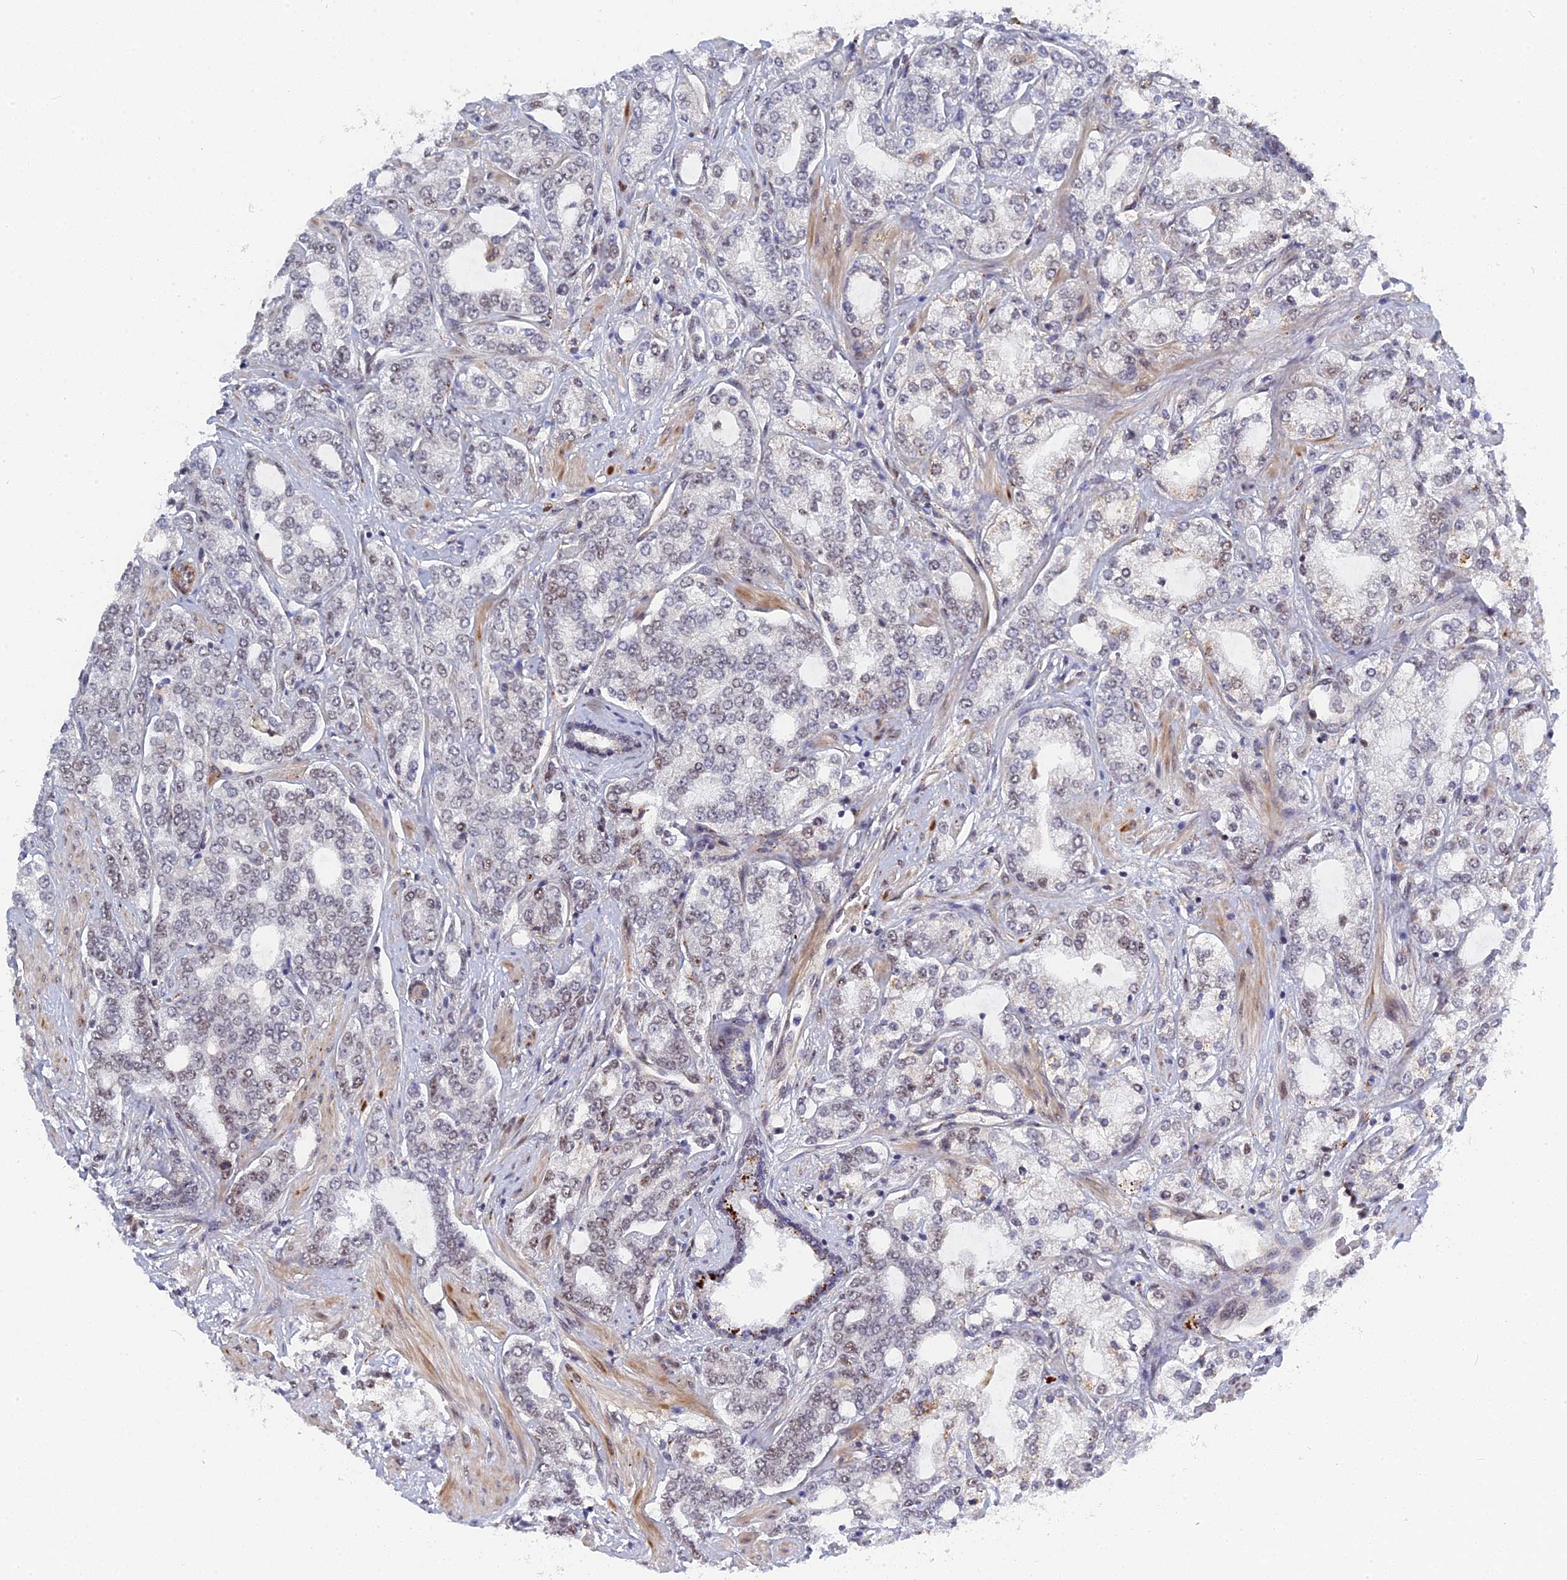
{"staining": {"intensity": "weak", "quantity": "<25%", "location": "nuclear"}, "tissue": "prostate cancer", "cell_type": "Tumor cells", "image_type": "cancer", "snomed": [{"axis": "morphology", "description": "Adenocarcinoma, High grade"}, {"axis": "topography", "description": "Prostate"}], "caption": "The IHC histopathology image has no significant expression in tumor cells of prostate adenocarcinoma (high-grade) tissue. (DAB immunohistochemistry, high magnification).", "gene": "CCDC85A", "patient": {"sex": "male", "age": 64}}